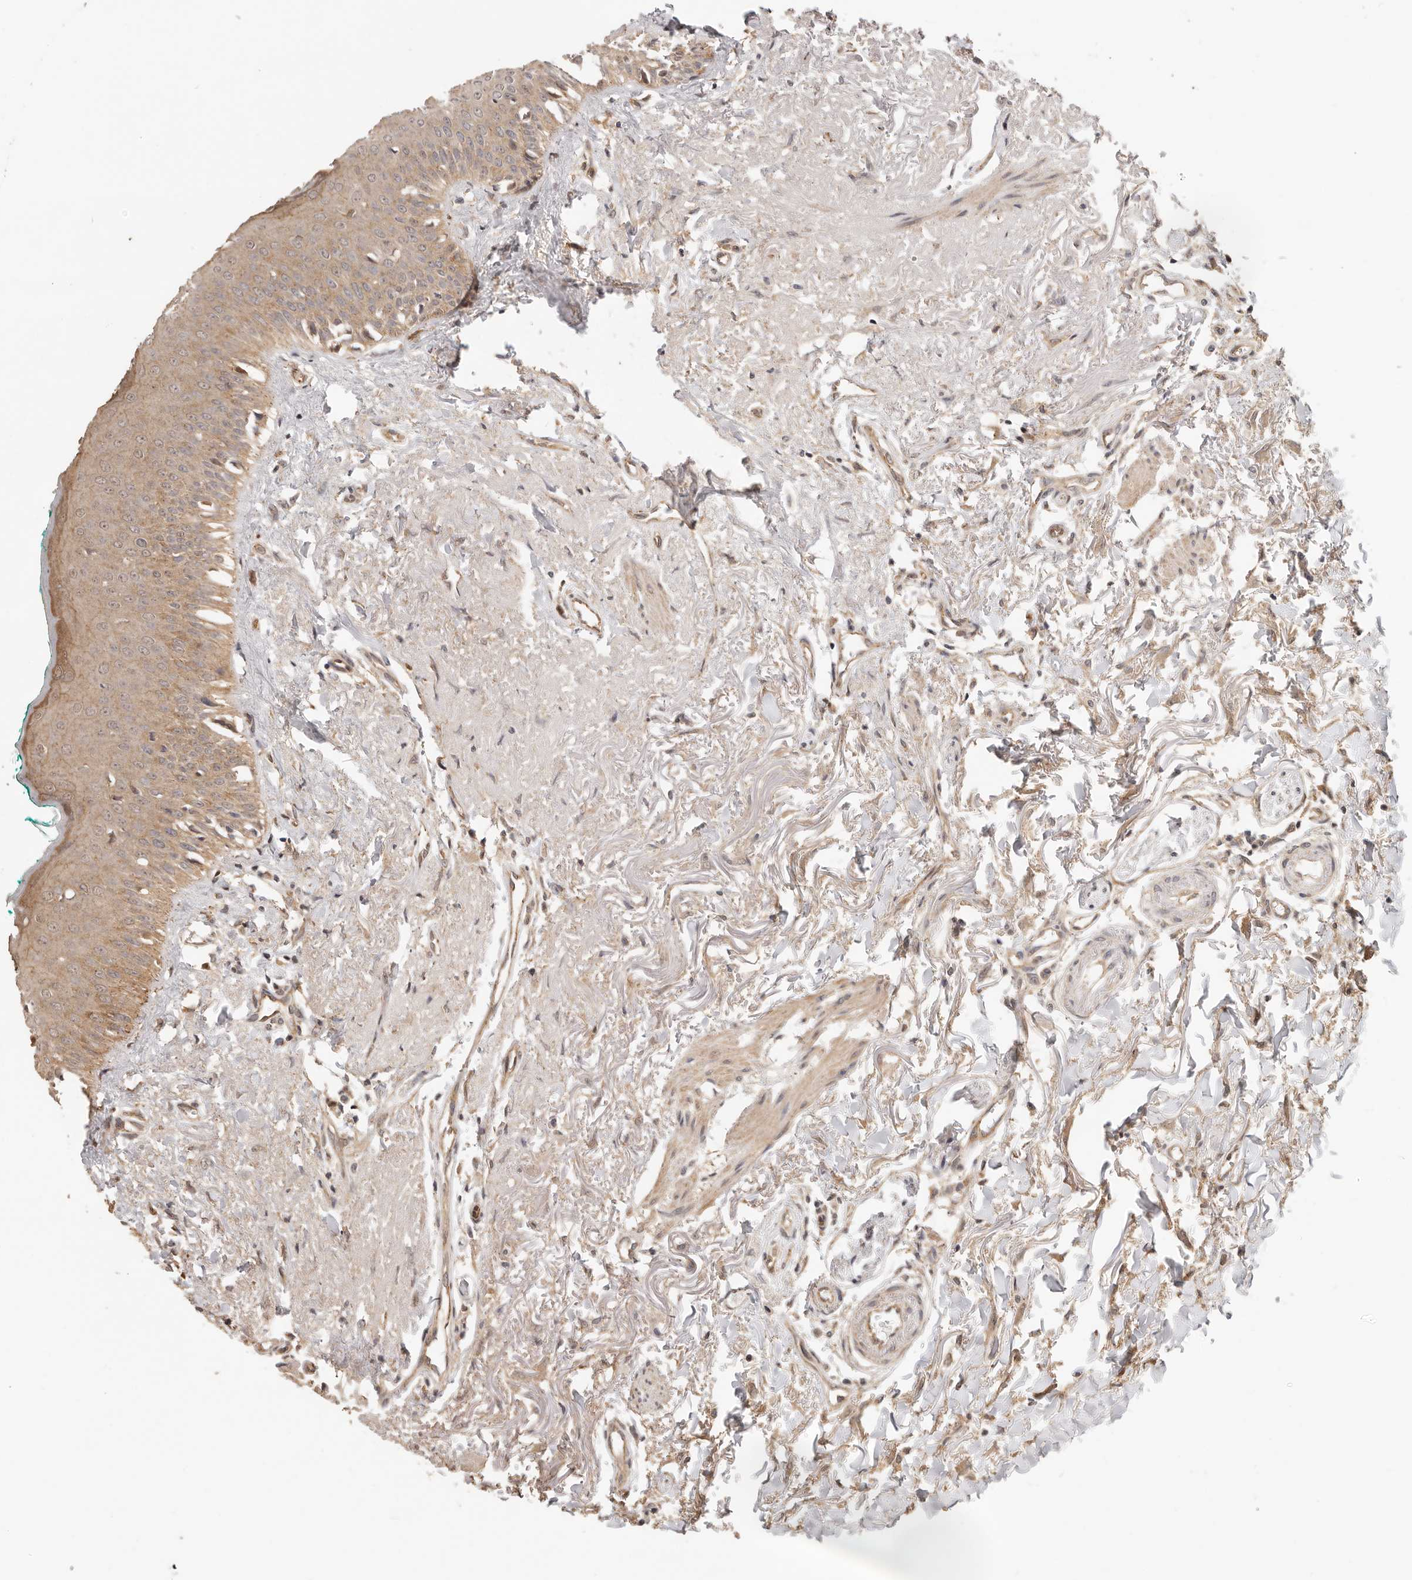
{"staining": {"intensity": "moderate", "quantity": ">75%", "location": "cytoplasmic/membranous"}, "tissue": "oral mucosa", "cell_type": "Squamous epithelial cells", "image_type": "normal", "snomed": [{"axis": "morphology", "description": "Normal tissue, NOS"}, {"axis": "topography", "description": "Oral tissue"}], "caption": "A micrograph of human oral mucosa stained for a protein exhibits moderate cytoplasmic/membranous brown staining in squamous epithelial cells.", "gene": "AFDN", "patient": {"sex": "female", "age": 70}}